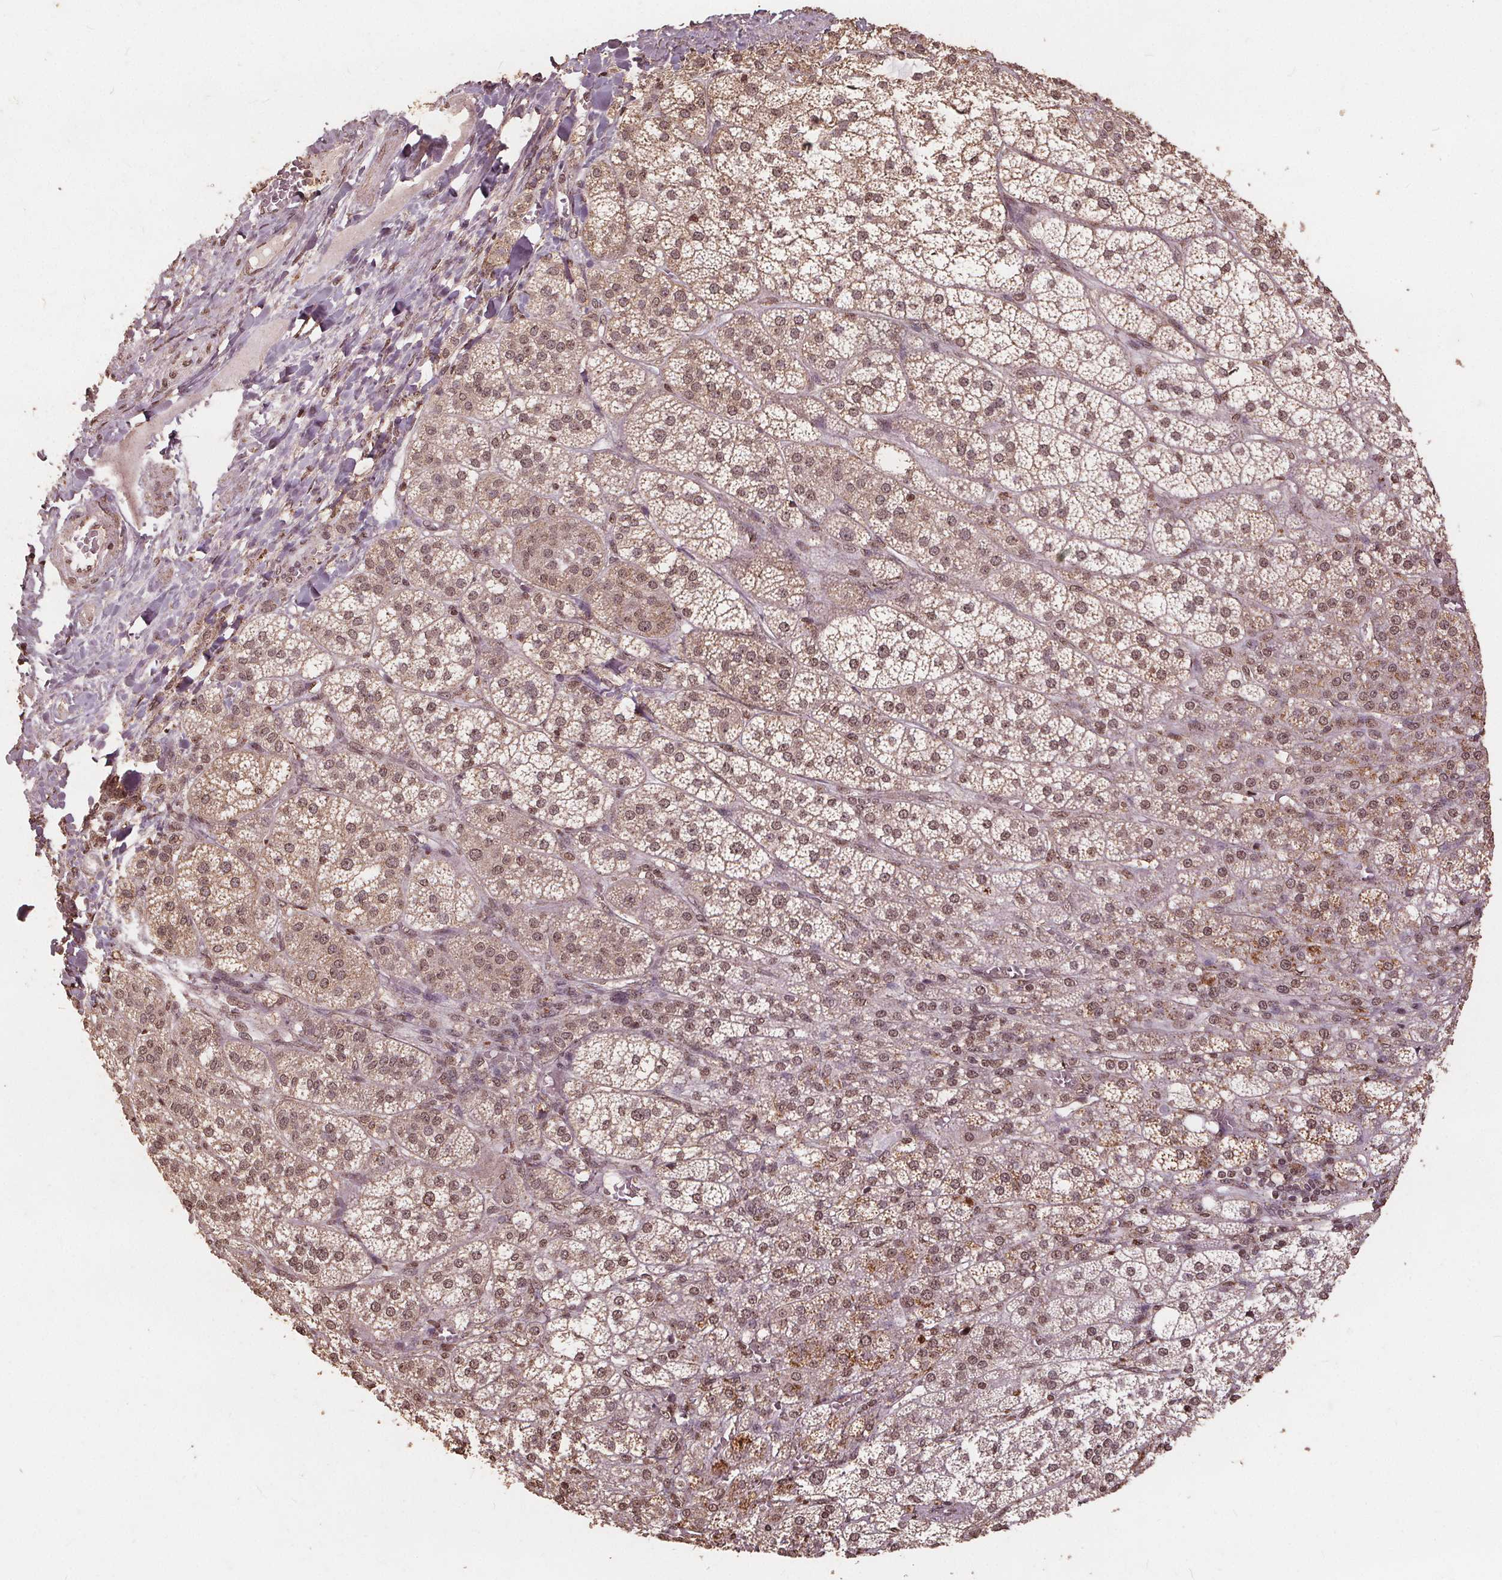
{"staining": {"intensity": "weak", "quantity": ">75%", "location": "cytoplasmic/membranous,nuclear"}, "tissue": "adrenal gland", "cell_type": "Glandular cells", "image_type": "normal", "snomed": [{"axis": "morphology", "description": "Normal tissue, NOS"}, {"axis": "topography", "description": "Adrenal gland"}], "caption": "This image exhibits immunohistochemistry staining of normal human adrenal gland, with low weak cytoplasmic/membranous,nuclear positivity in approximately >75% of glandular cells.", "gene": "DSG3", "patient": {"sex": "female", "age": 60}}